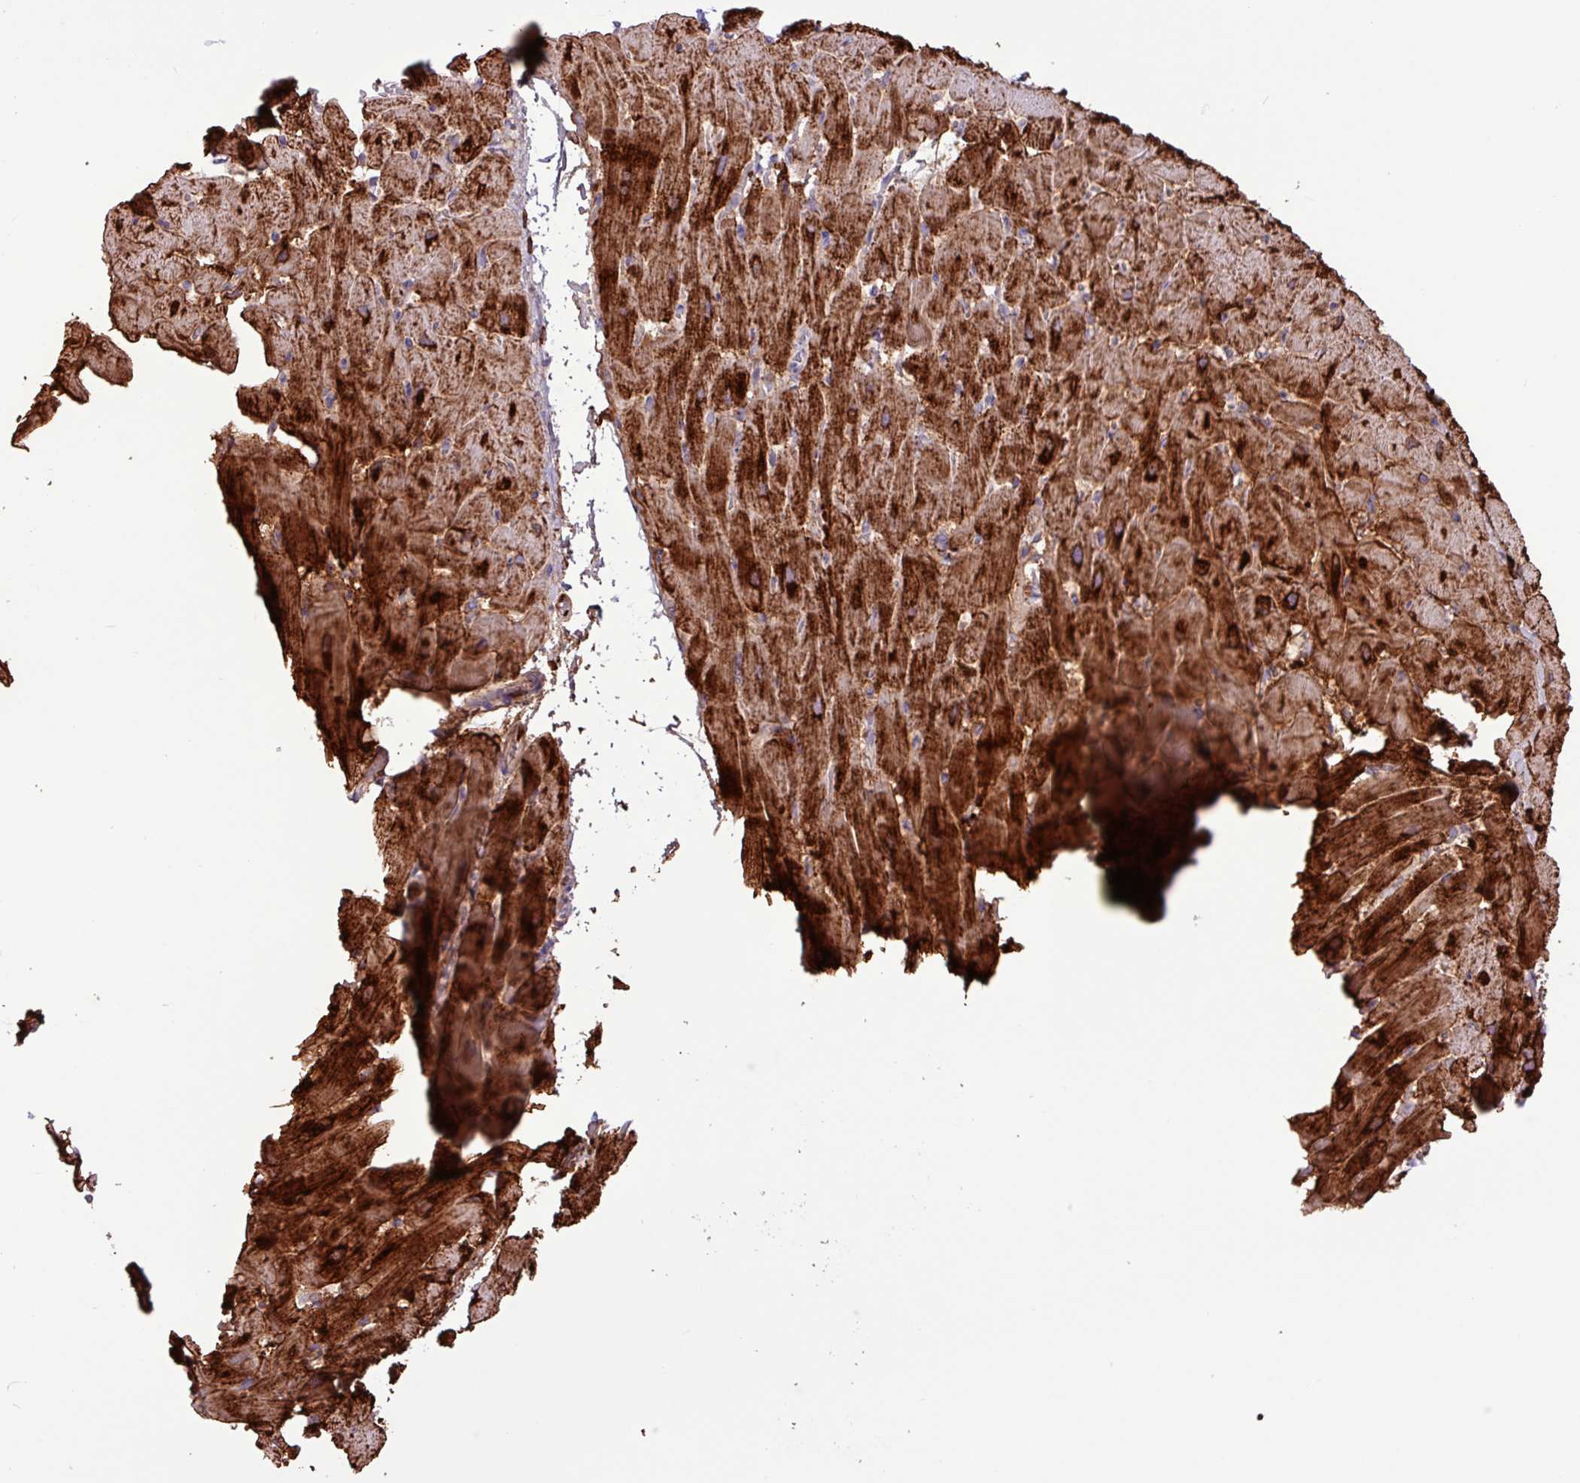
{"staining": {"intensity": "strong", "quantity": ">75%", "location": "cytoplasmic/membranous"}, "tissue": "heart muscle", "cell_type": "Cardiomyocytes", "image_type": "normal", "snomed": [{"axis": "morphology", "description": "Normal tissue, NOS"}, {"axis": "topography", "description": "Heart"}], "caption": "Immunohistochemical staining of unremarkable heart muscle demonstrates >75% levels of strong cytoplasmic/membranous protein positivity in about >75% of cardiomyocytes.", "gene": "CKMT2", "patient": {"sex": "male", "age": 37}}